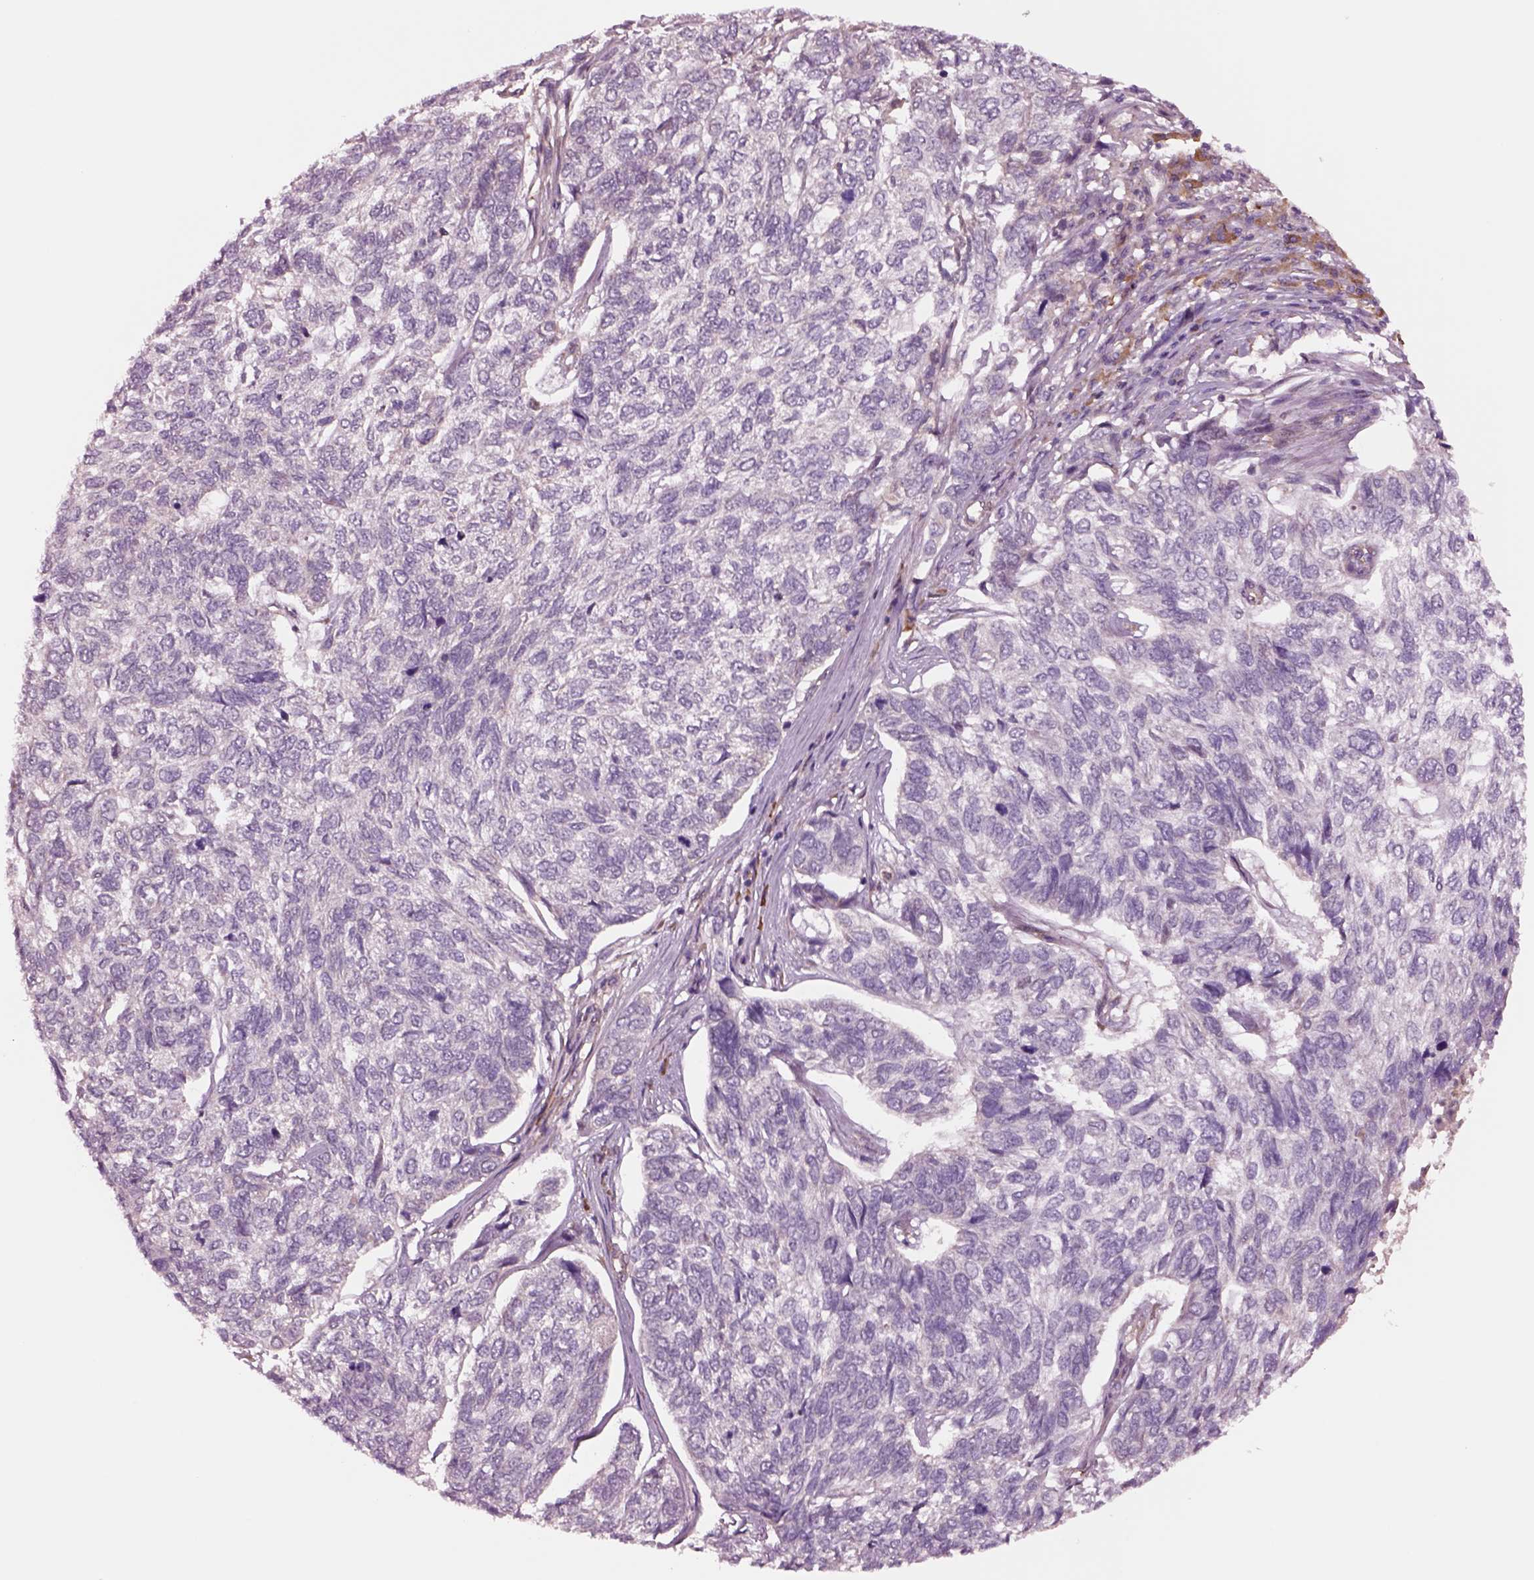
{"staining": {"intensity": "negative", "quantity": "none", "location": "none"}, "tissue": "skin cancer", "cell_type": "Tumor cells", "image_type": "cancer", "snomed": [{"axis": "morphology", "description": "Basal cell carcinoma"}, {"axis": "topography", "description": "Skin"}], "caption": "Immunohistochemistry histopathology image of skin cancer (basal cell carcinoma) stained for a protein (brown), which shows no staining in tumor cells.", "gene": "HTR1B", "patient": {"sex": "female", "age": 65}}